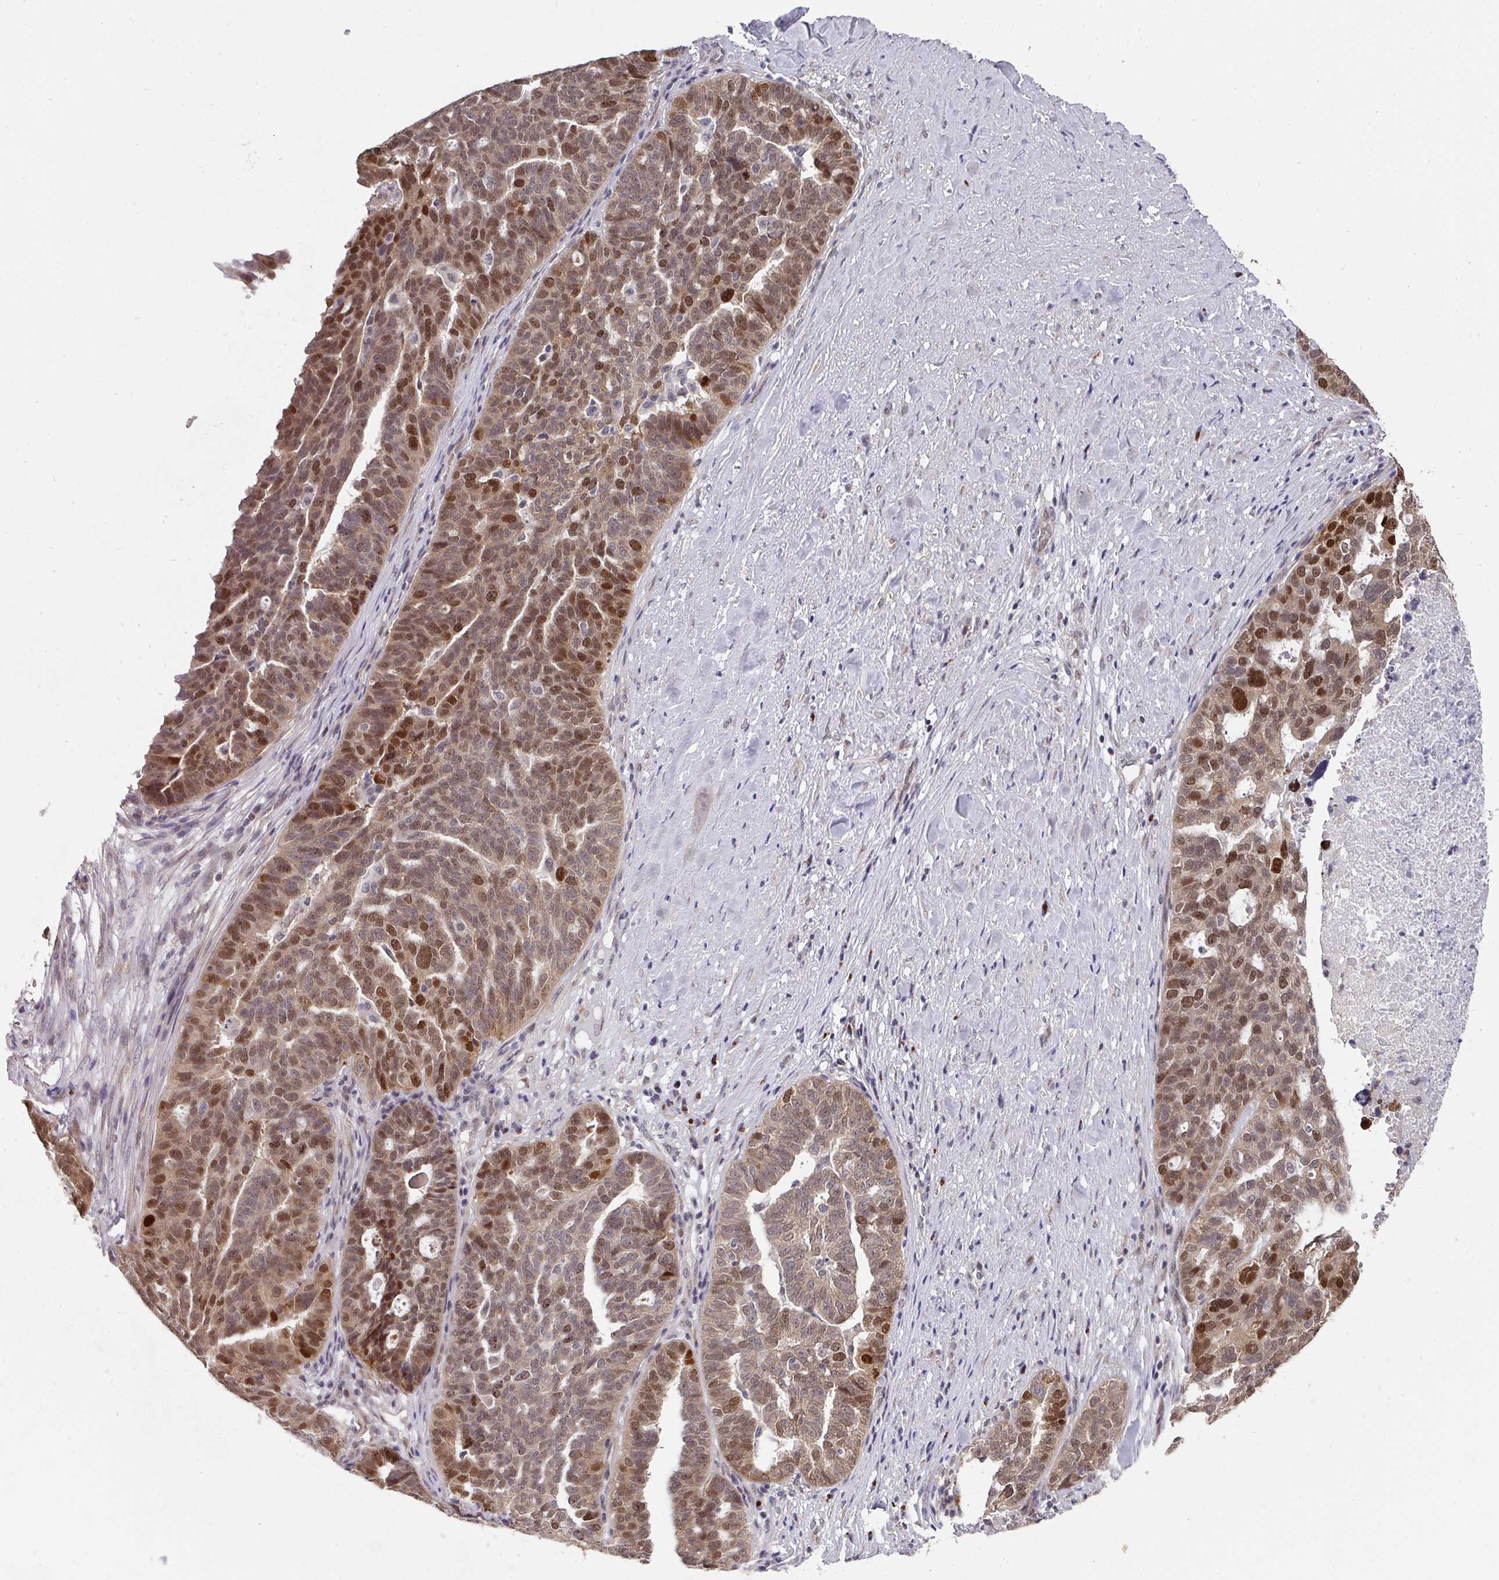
{"staining": {"intensity": "moderate", "quantity": ">75%", "location": "nuclear"}, "tissue": "ovarian cancer", "cell_type": "Tumor cells", "image_type": "cancer", "snomed": [{"axis": "morphology", "description": "Cystadenocarcinoma, serous, NOS"}, {"axis": "topography", "description": "Ovary"}], "caption": "A histopathology image showing moderate nuclear staining in about >75% of tumor cells in ovarian serous cystadenocarcinoma, as visualized by brown immunohistochemical staining.", "gene": "C18orf25", "patient": {"sex": "female", "age": 59}}